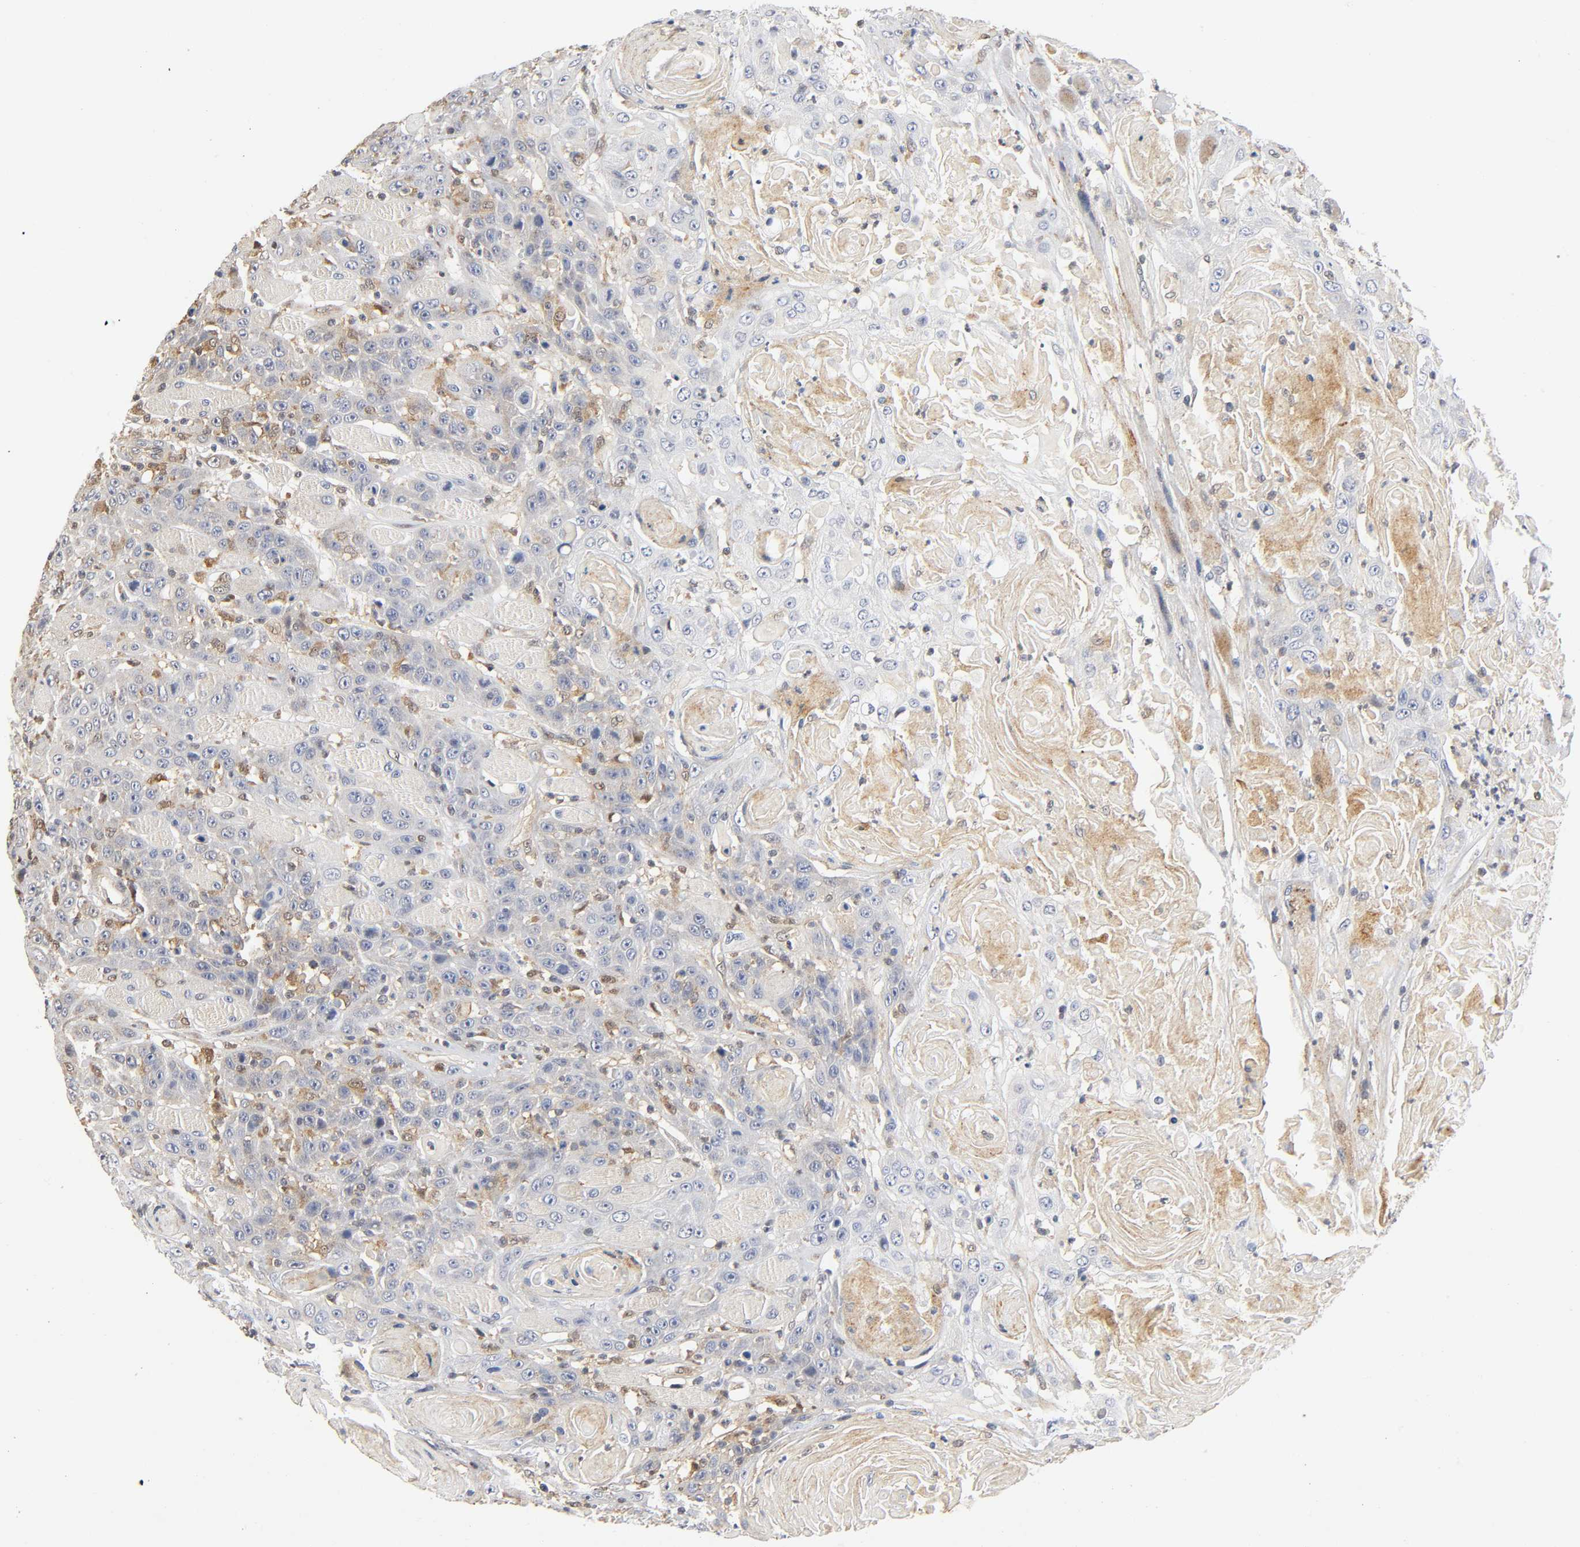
{"staining": {"intensity": "weak", "quantity": "<25%", "location": "cytoplasmic/membranous,nuclear"}, "tissue": "head and neck cancer", "cell_type": "Tumor cells", "image_type": "cancer", "snomed": [{"axis": "morphology", "description": "Squamous cell carcinoma, NOS"}, {"axis": "topography", "description": "Head-Neck"}], "caption": "The histopathology image displays no significant staining in tumor cells of head and neck cancer.", "gene": "CASP9", "patient": {"sex": "female", "age": 84}}